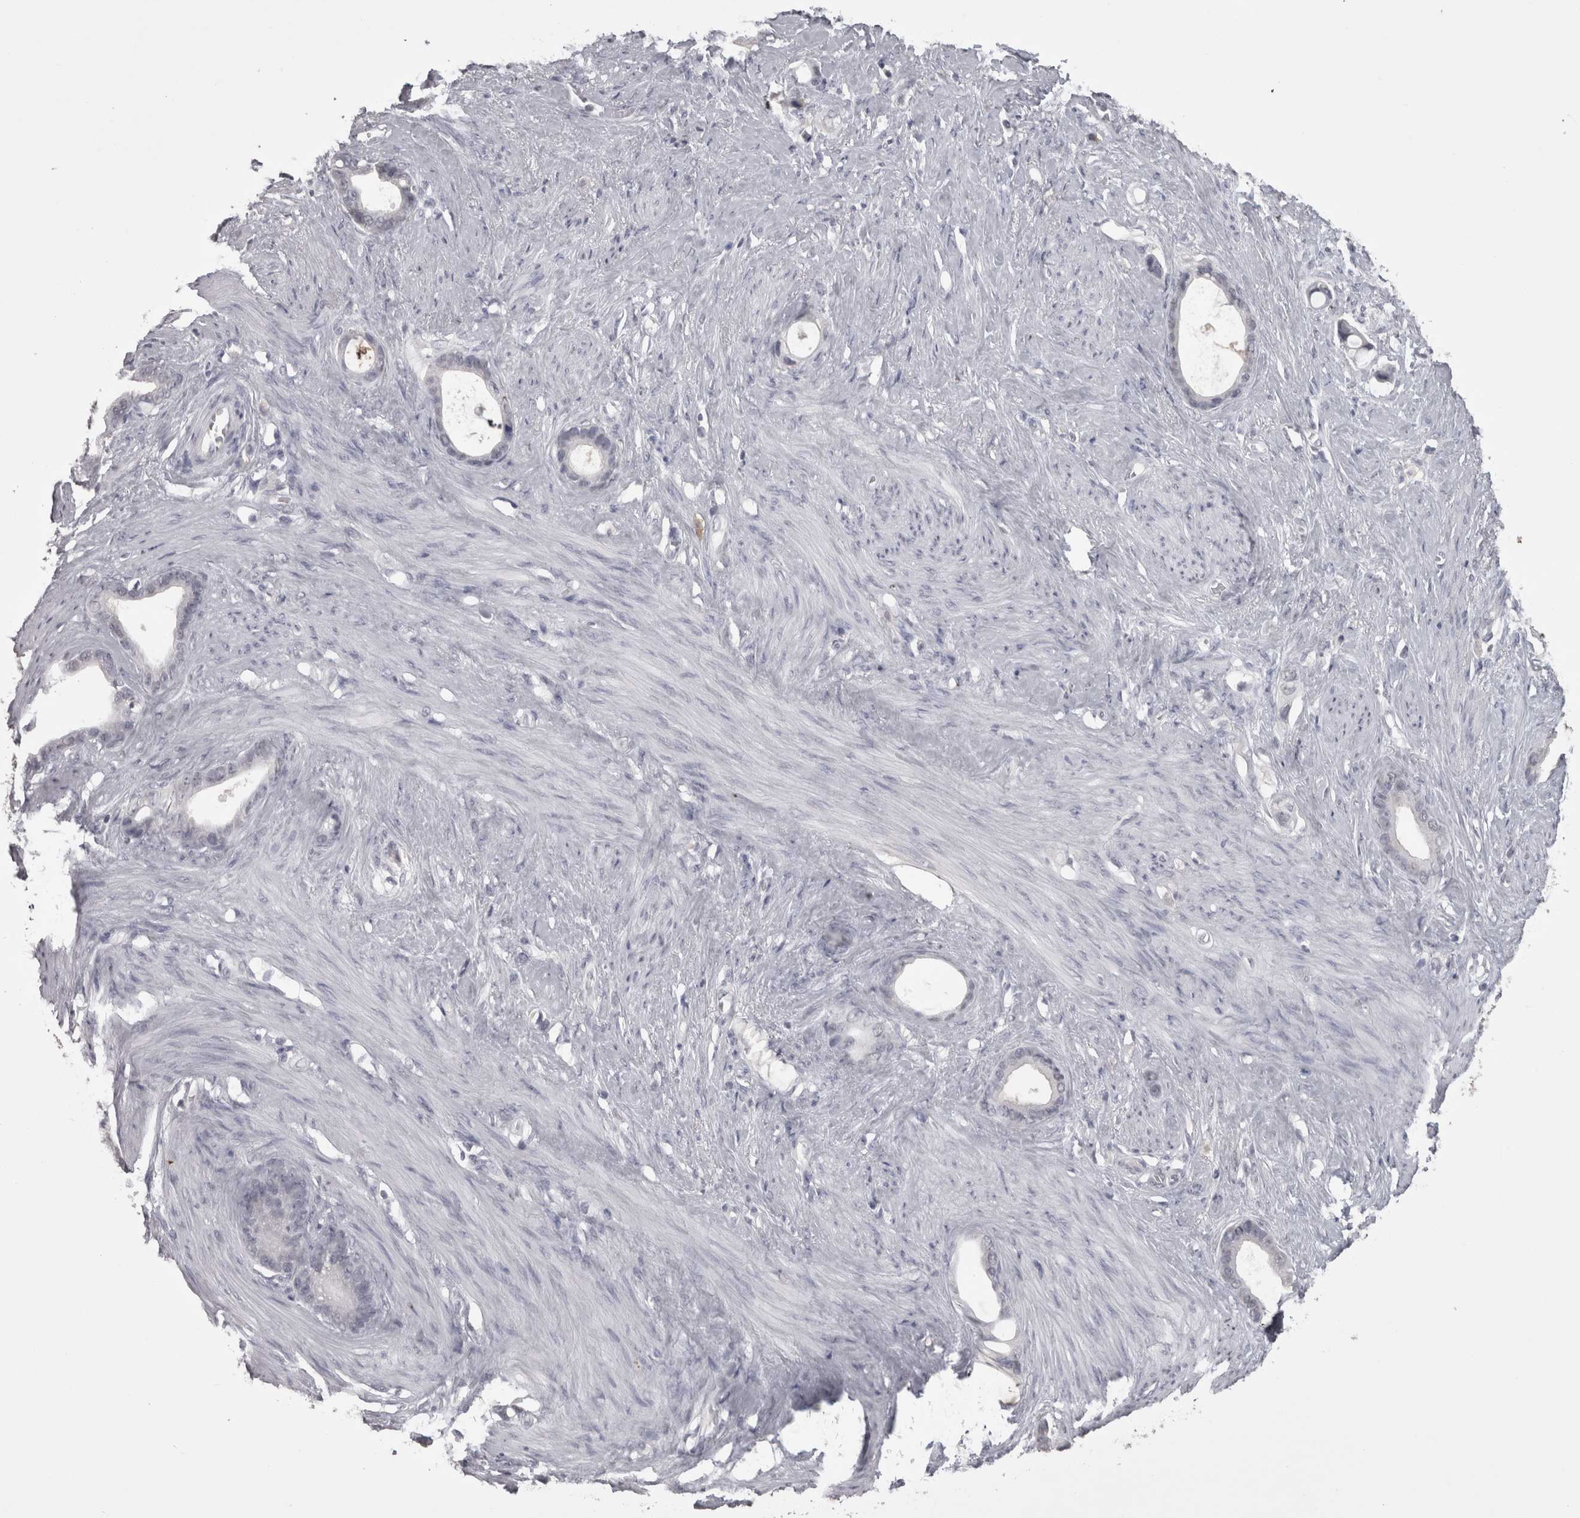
{"staining": {"intensity": "negative", "quantity": "none", "location": "none"}, "tissue": "stomach cancer", "cell_type": "Tumor cells", "image_type": "cancer", "snomed": [{"axis": "morphology", "description": "Adenocarcinoma, NOS"}, {"axis": "topography", "description": "Stomach"}], "caption": "IHC photomicrograph of neoplastic tissue: stomach adenocarcinoma stained with DAB (3,3'-diaminobenzidine) displays no significant protein staining in tumor cells.", "gene": "LAX1", "patient": {"sex": "female", "age": 75}}